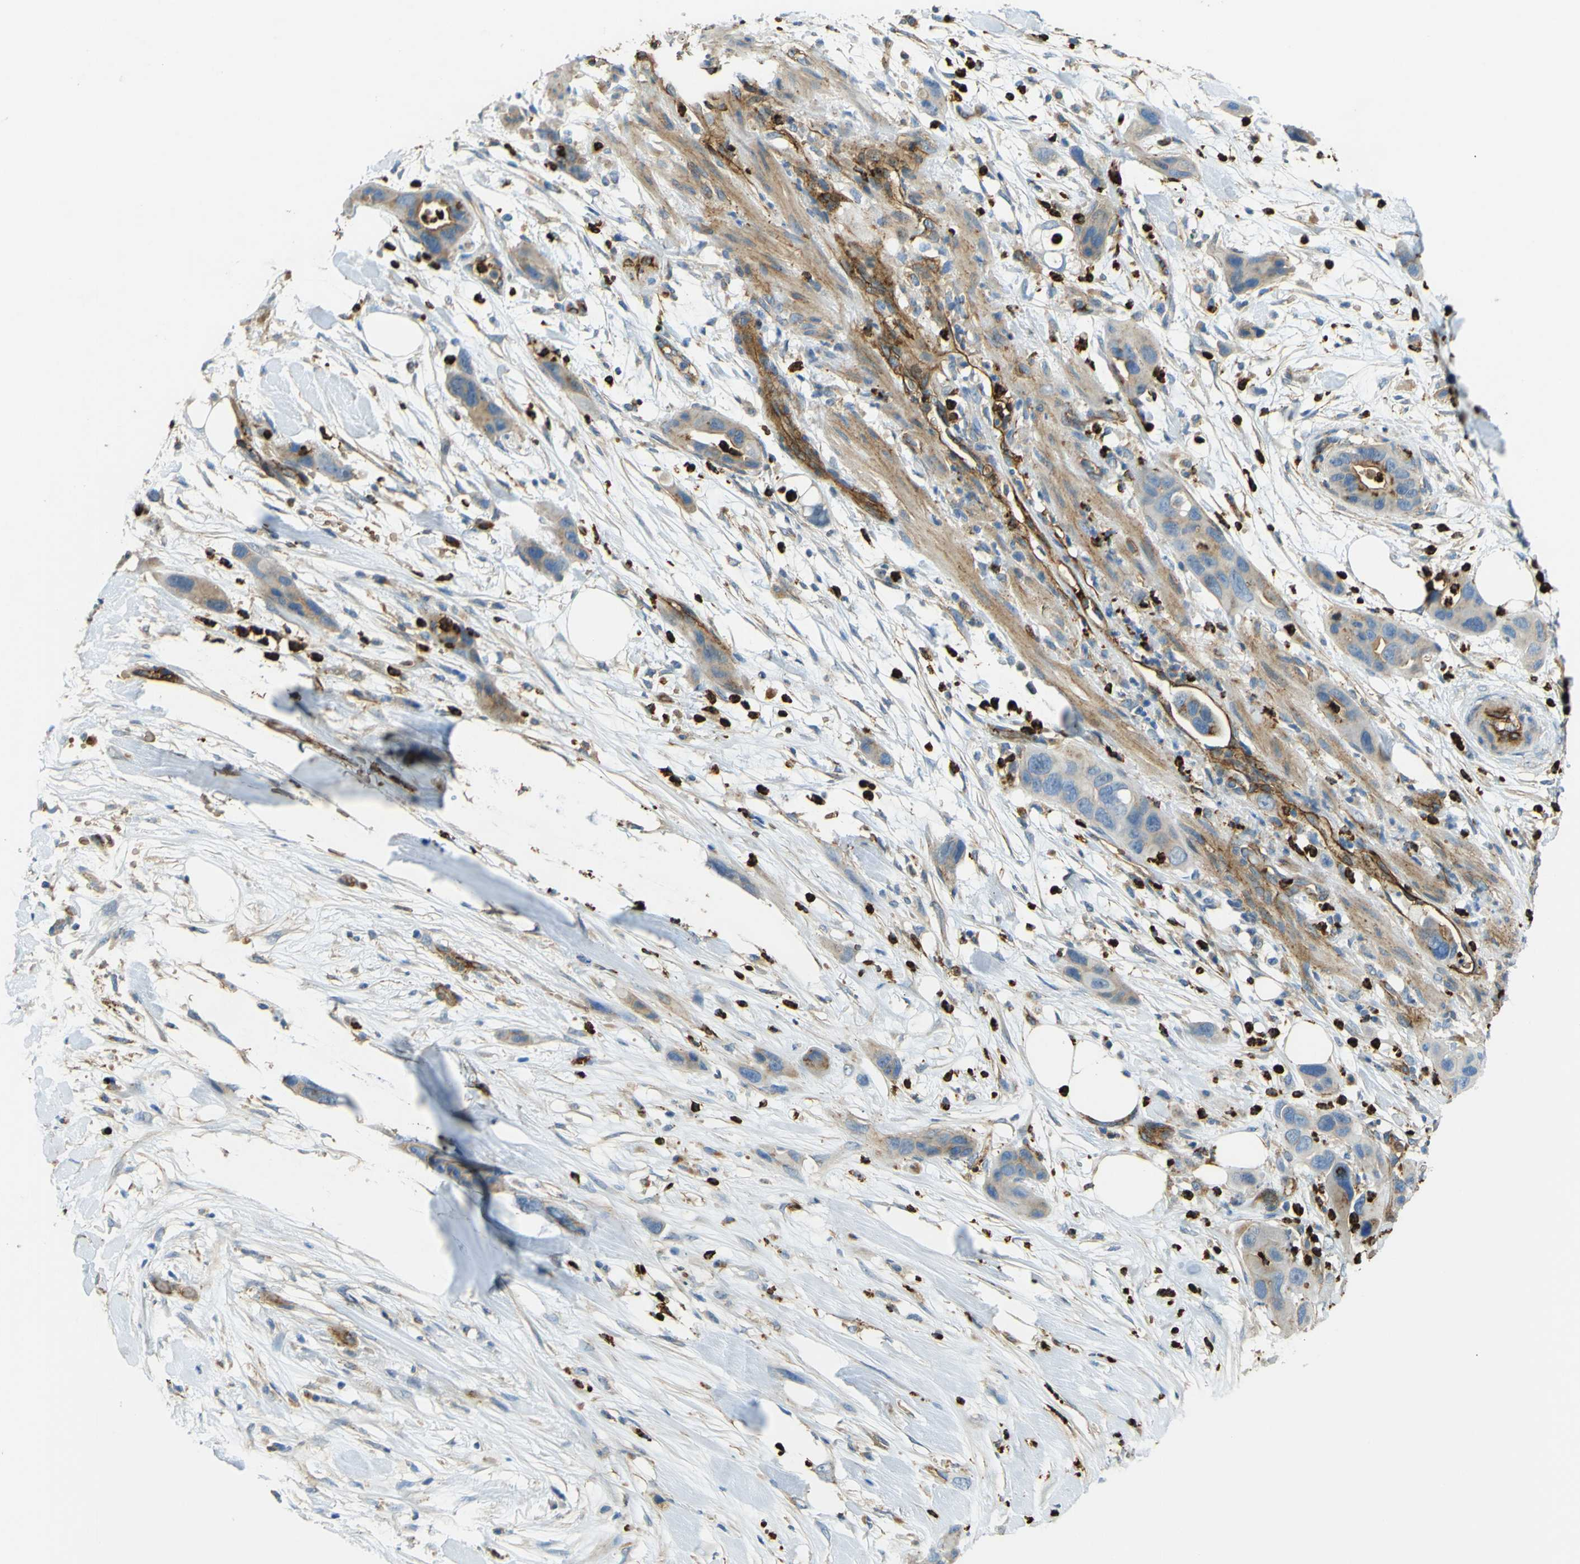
{"staining": {"intensity": "moderate", "quantity": "25%-75%", "location": "cytoplasmic/membranous"}, "tissue": "pancreatic cancer", "cell_type": "Tumor cells", "image_type": "cancer", "snomed": [{"axis": "morphology", "description": "Adenocarcinoma, NOS"}, {"axis": "topography", "description": "Pancreas"}], "caption": "A high-resolution photomicrograph shows immunohistochemistry (IHC) staining of adenocarcinoma (pancreatic), which reveals moderate cytoplasmic/membranous positivity in approximately 25%-75% of tumor cells.", "gene": "PLXDC1", "patient": {"sex": "female", "age": 71}}